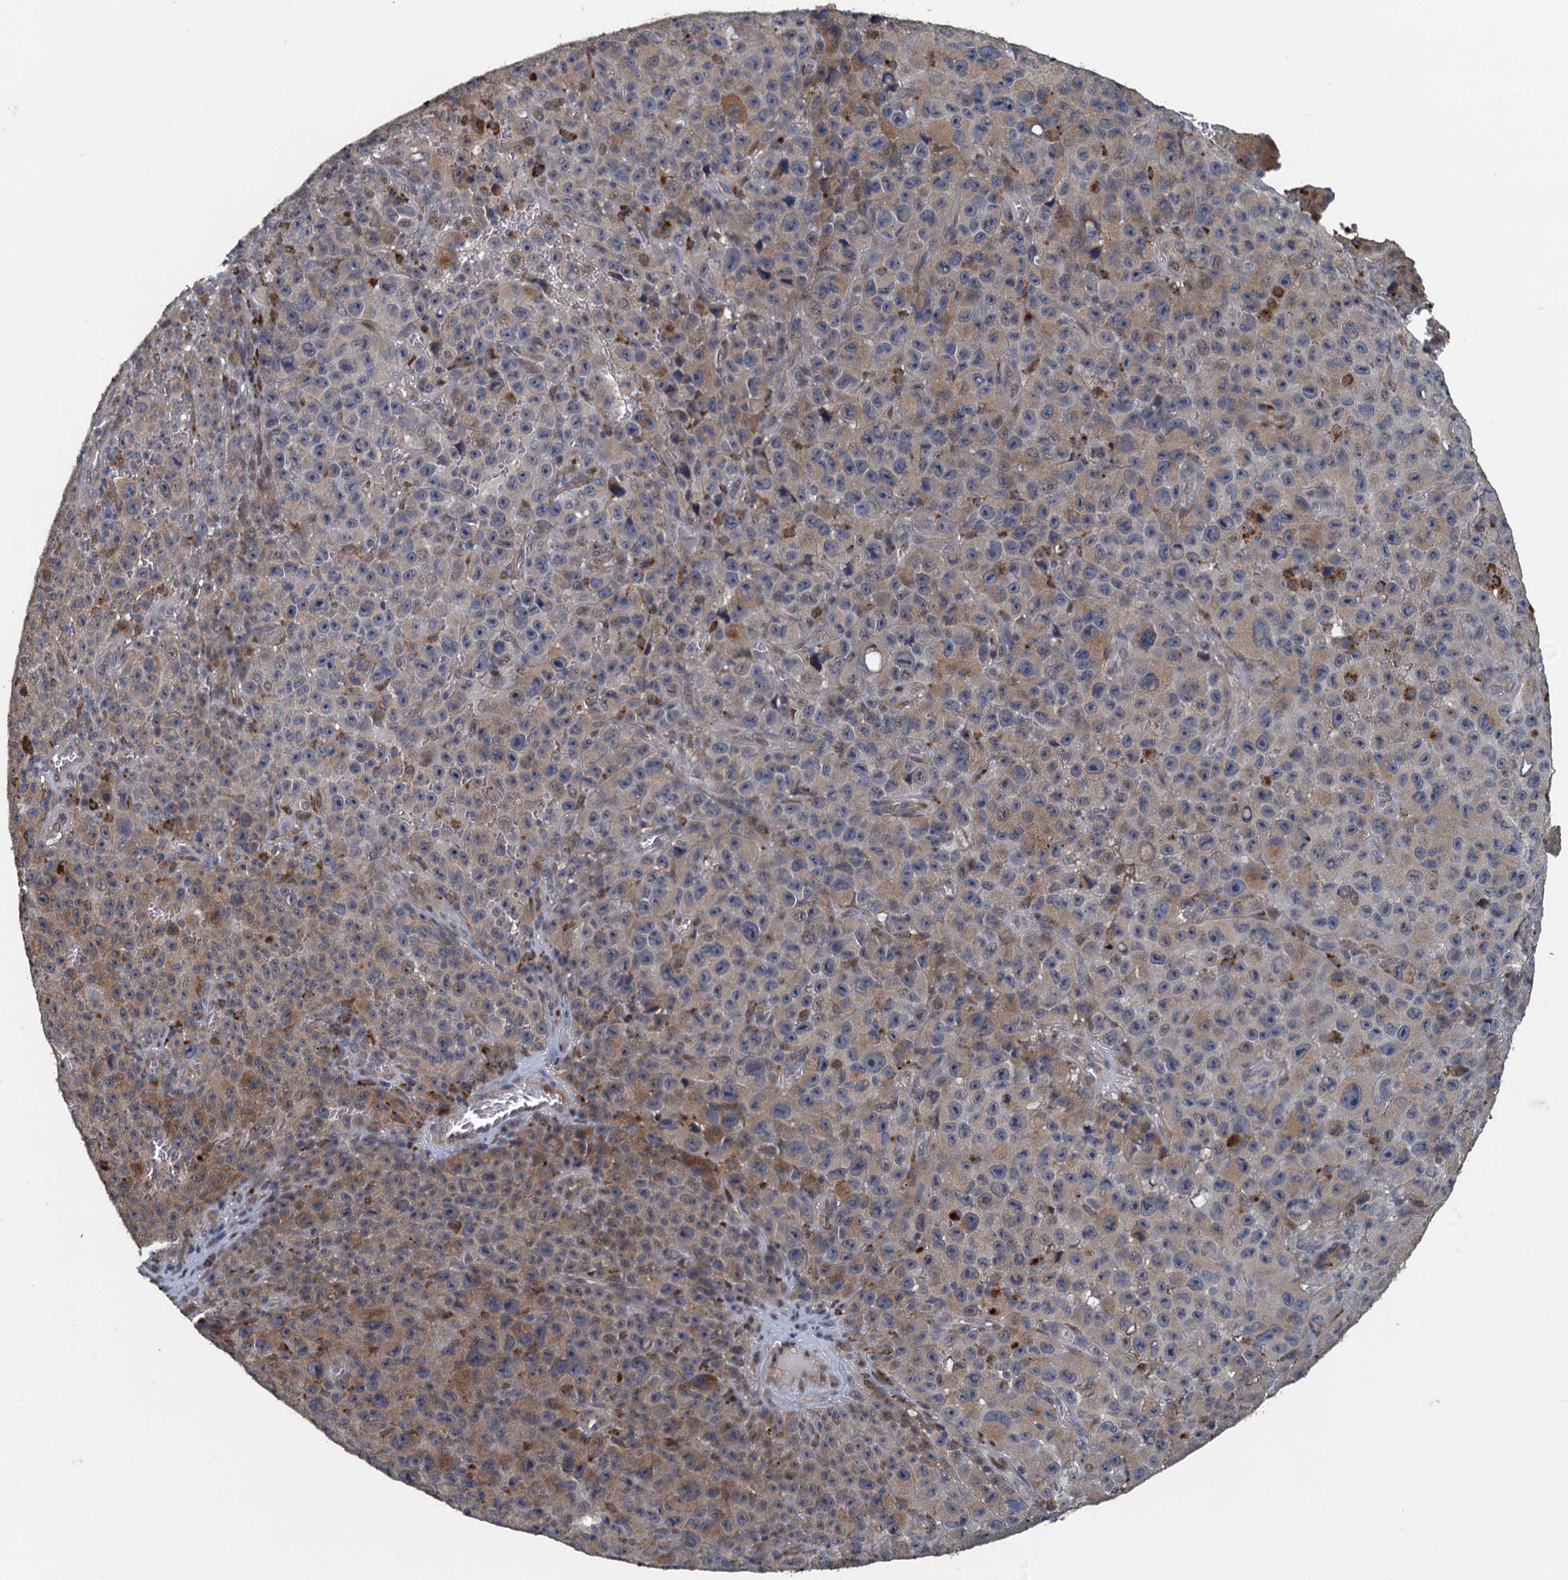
{"staining": {"intensity": "weak", "quantity": "<25%", "location": "cytoplasmic/membranous"}, "tissue": "melanoma", "cell_type": "Tumor cells", "image_type": "cancer", "snomed": [{"axis": "morphology", "description": "Malignant melanoma, NOS"}, {"axis": "topography", "description": "Skin"}], "caption": "An image of human malignant melanoma is negative for staining in tumor cells. (DAB IHC with hematoxylin counter stain).", "gene": "AGRN", "patient": {"sex": "female", "age": 82}}